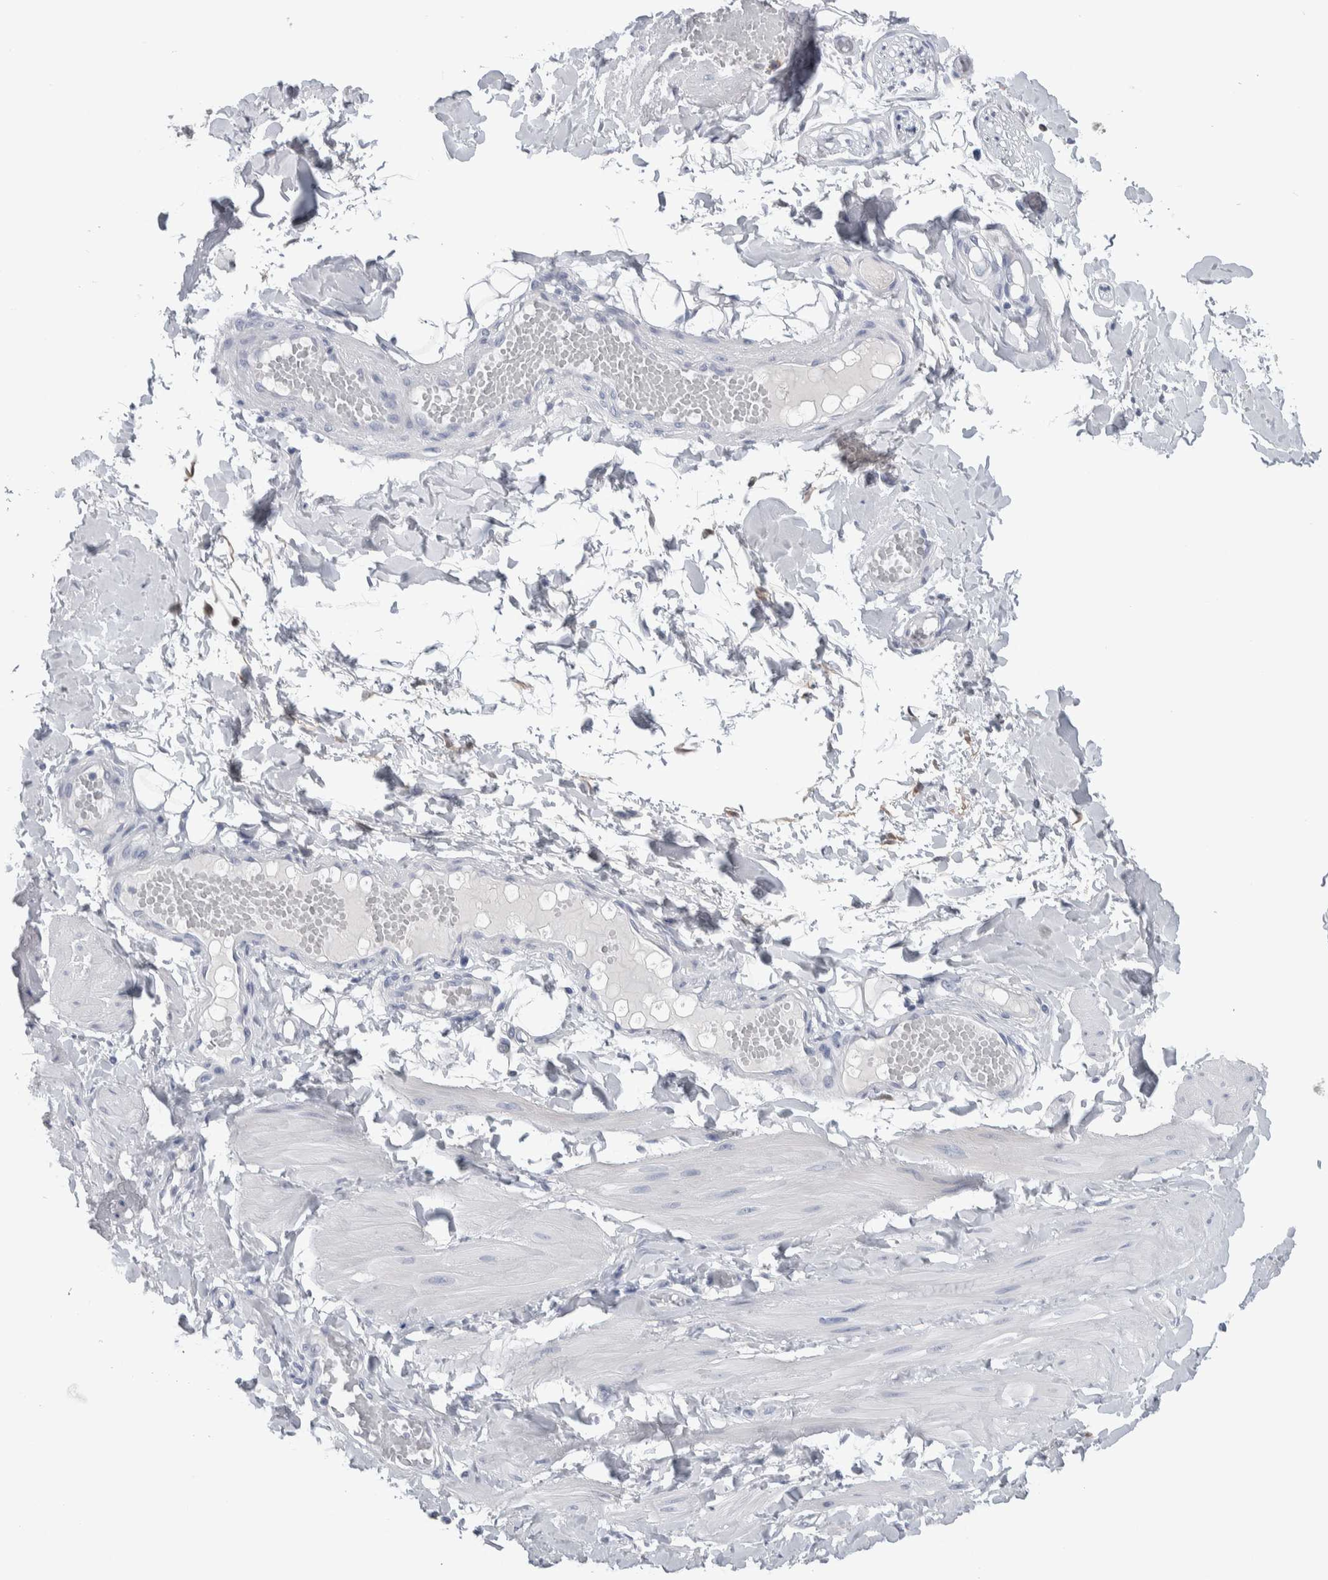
{"staining": {"intensity": "negative", "quantity": "none", "location": "none"}, "tissue": "adipose tissue", "cell_type": "Adipocytes", "image_type": "normal", "snomed": [{"axis": "morphology", "description": "Normal tissue, NOS"}, {"axis": "topography", "description": "Adipose tissue"}, {"axis": "topography", "description": "Vascular tissue"}, {"axis": "topography", "description": "Peripheral nerve tissue"}], "caption": "This is a image of IHC staining of benign adipose tissue, which shows no staining in adipocytes.", "gene": "LURAP1L", "patient": {"sex": "male", "age": 25}}